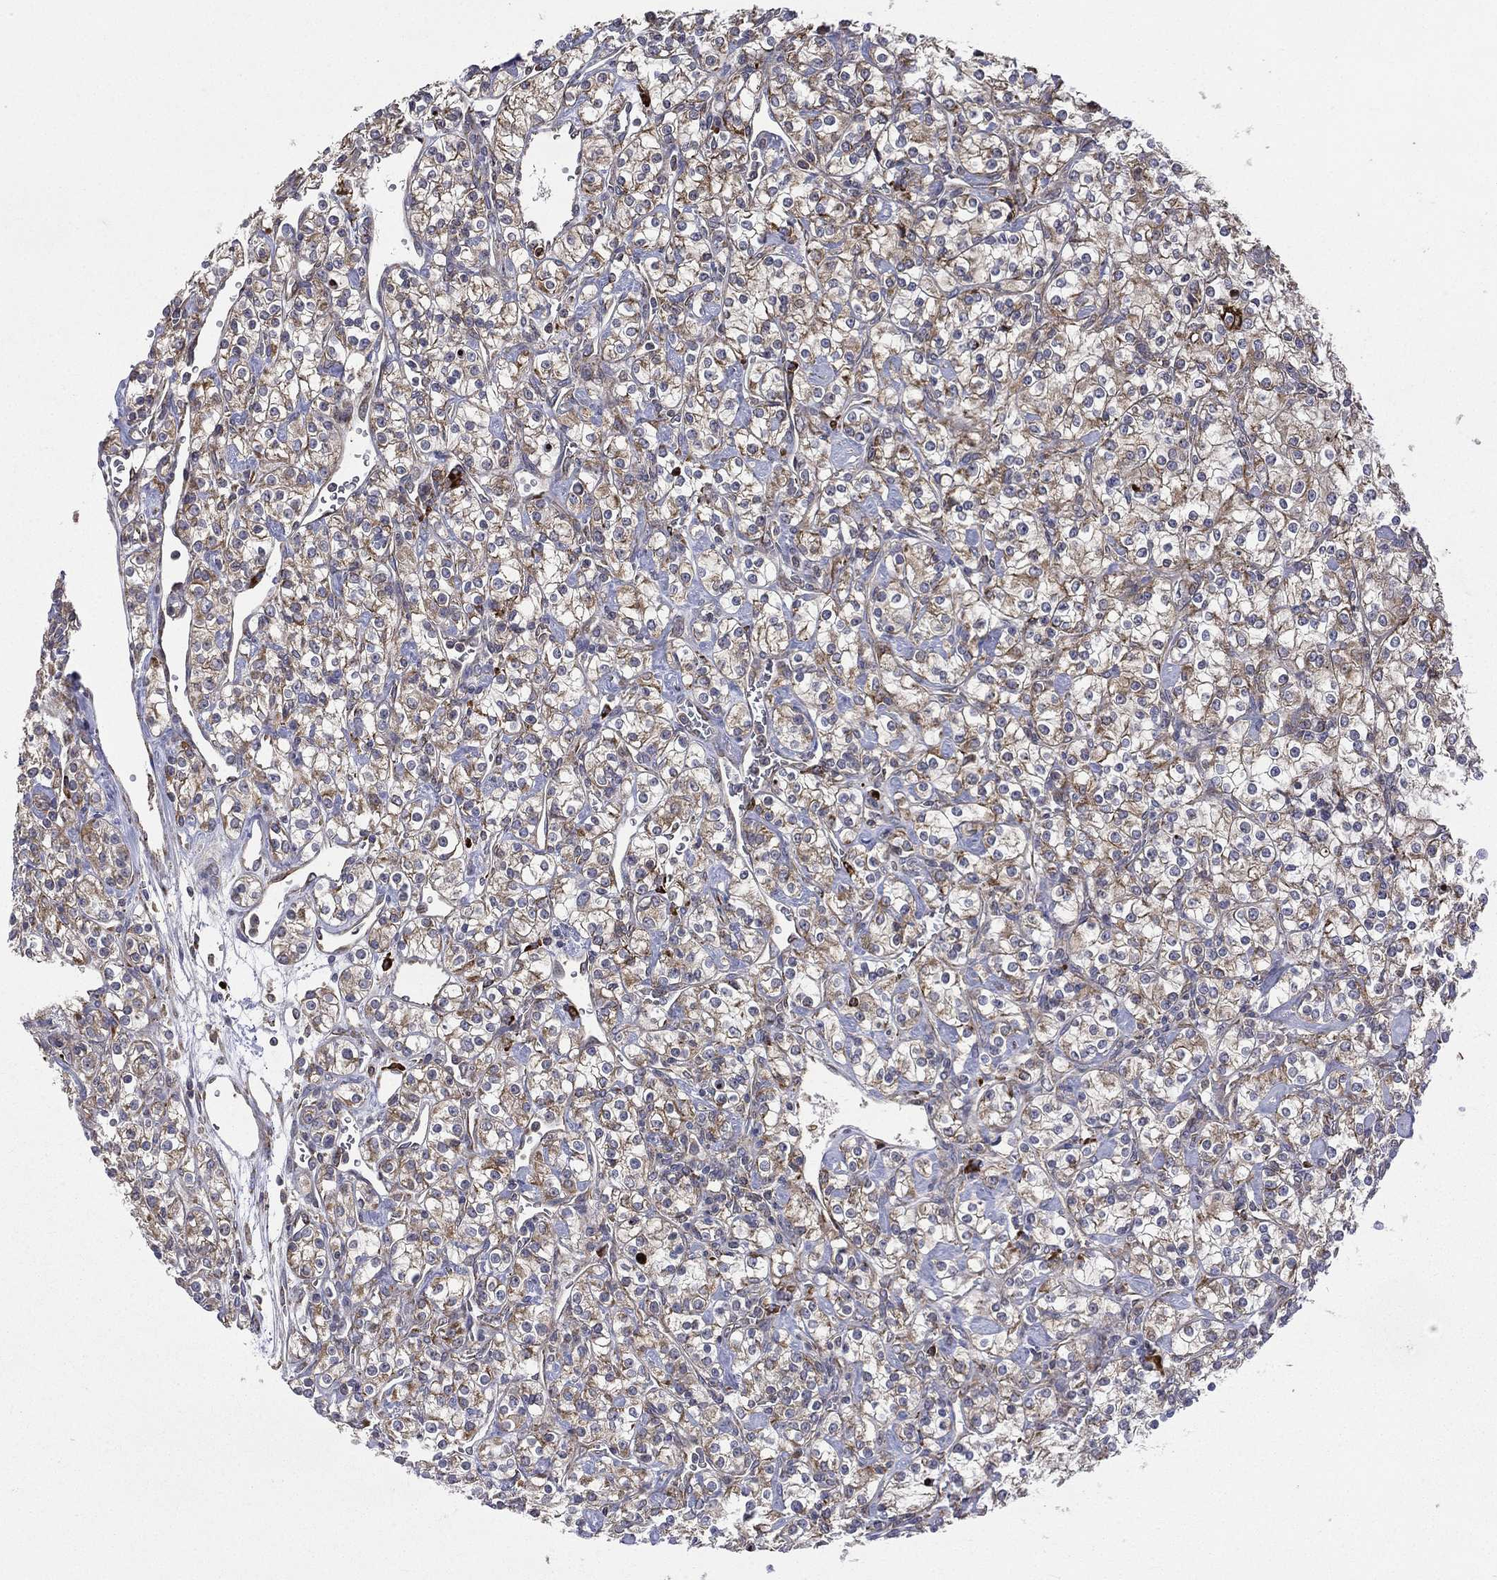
{"staining": {"intensity": "moderate", "quantity": ">75%", "location": "cytoplasmic/membranous"}, "tissue": "renal cancer", "cell_type": "Tumor cells", "image_type": "cancer", "snomed": [{"axis": "morphology", "description": "Adenocarcinoma, NOS"}, {"axis": "topography", "description": "Kidney"}], "caption": "Renal cancer stained with immunohistochemistry exhibits moderate cytoplasmic/membranous positivity in about >75% of tumor cells.", "gene": "C20orf96", "patient": {"sex": "male", "age": 77}}